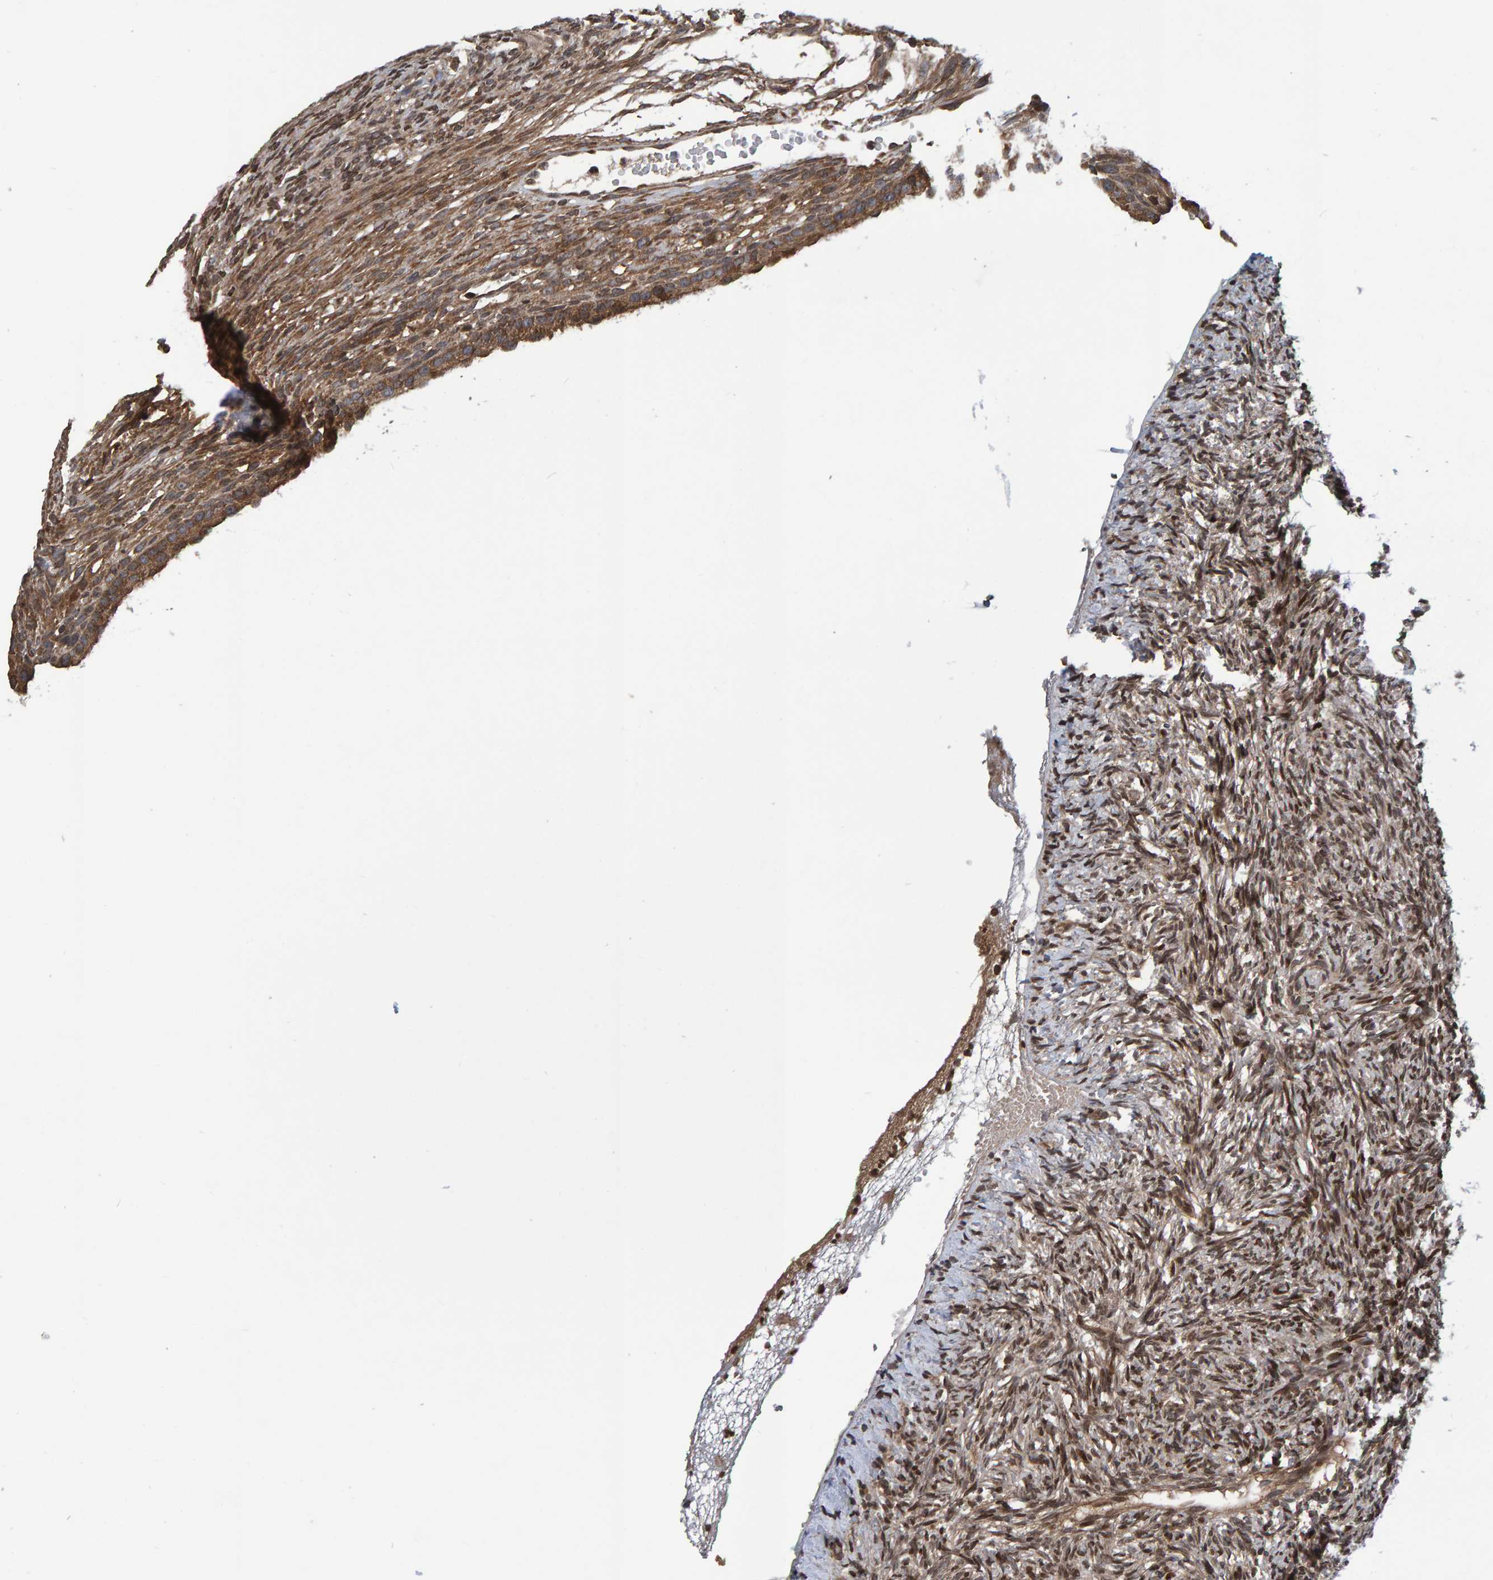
{"staining": {"intensity": "moderate", "quantity": ">75%", "location": "cytoplasmic/membranous"}, "tissue": "ovary", "cell_type": "Follicle cells", "image_type": "normal", "snomed": [{"axis": "morphology", "description": "Normal tissue, NOS"}, {"axis": "topography", "description": "Ovary"}], "caption": "Follicle cells exhibit medium levels of moderate cytoplasmic/membranous expression in about >75% of cells in unremarkable human ovary. The staining was performed using DAB (3,3'-diaminobenzidine) to visualize the protein expression in brown, while the nuclei were stained in blue with hematoxylin (Magnification: 20x).", "gene": "GAB2", "patient": {"sex": "female", "age": 33}}